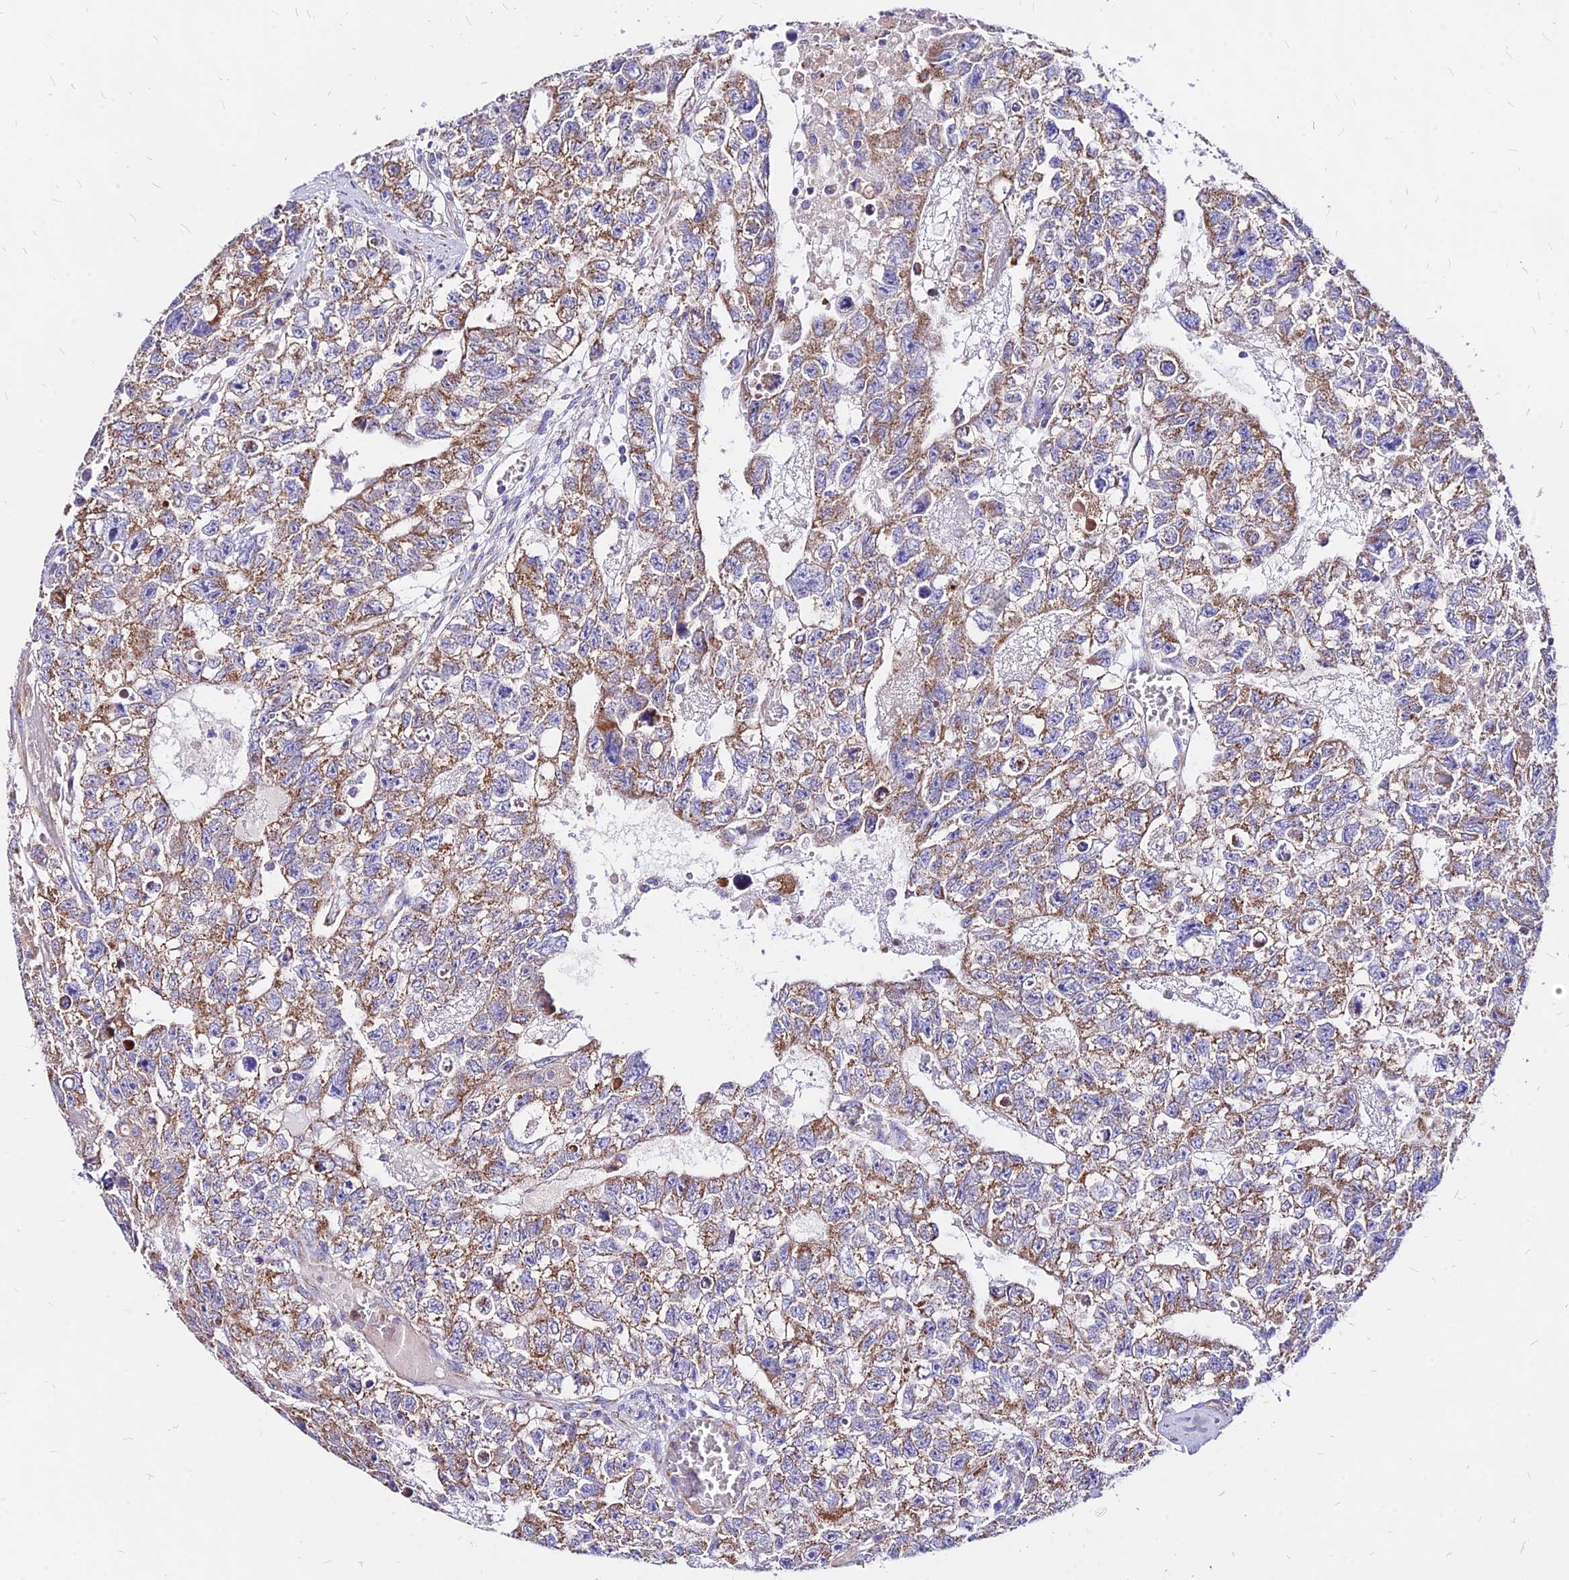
{"staining": {"intensity": "moderate", "quantity": ">75%", "location": "cytoplasmic/membranous"}, "tissue": "testis cancer", "cell_type": "Tumor cells", "image_type": "cancer", "snomed": [{"axis": "morphology", "description": "Carcinoma, Embryonal, NOS"}, {"axis": "topography", "description": "Testis"}], "caption": "Immunohistochemical staining of human testis cancer reveals medium levels of moderate cytoplasmic/membranous protein expression in approximately >75% of tumor cells.", "gene": "MRPL3", "patient": {"sex": "male", "age": 26}}